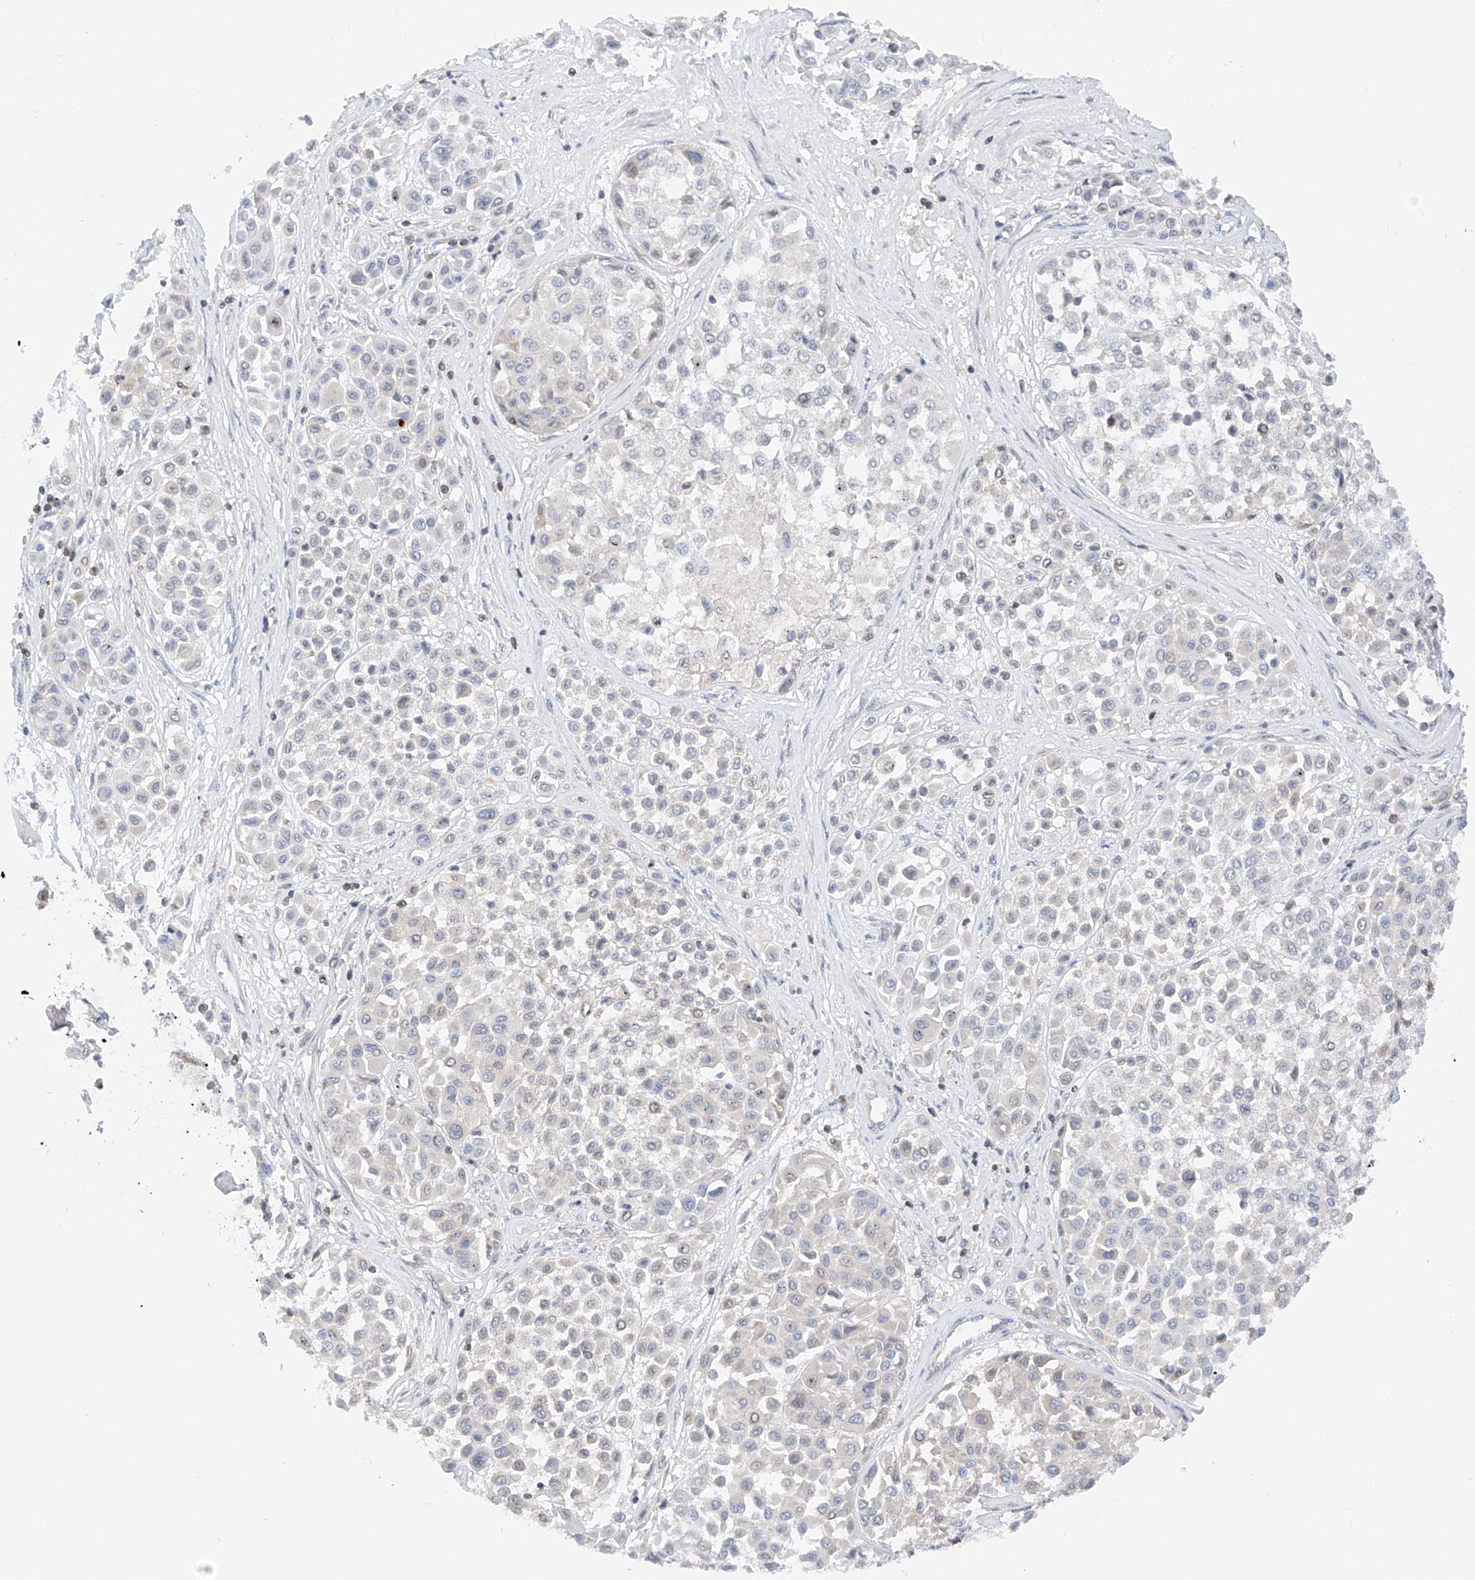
{"staining": {"intensity": "negative", "quantity": "none", "location": "none"}, "tissue": "melanoma", "cell_type": "Tumor cells", "image_type": "cancer", "snomed": [{"axis": "morphology", "description": "Malignant melanoma, Metastatic site"}, {"axis": "topography", "description": "Soft tissue"}], "caption": "This photomicrograph is of malignant melanoma (metastatic site) stained with immunohistochemistry to label a protein in brown with the nuclei are counter-stained blue. There is no positivity in tumor cells.", "gene": "MFN2", "patient": {"sex": "male", "age": 41}}